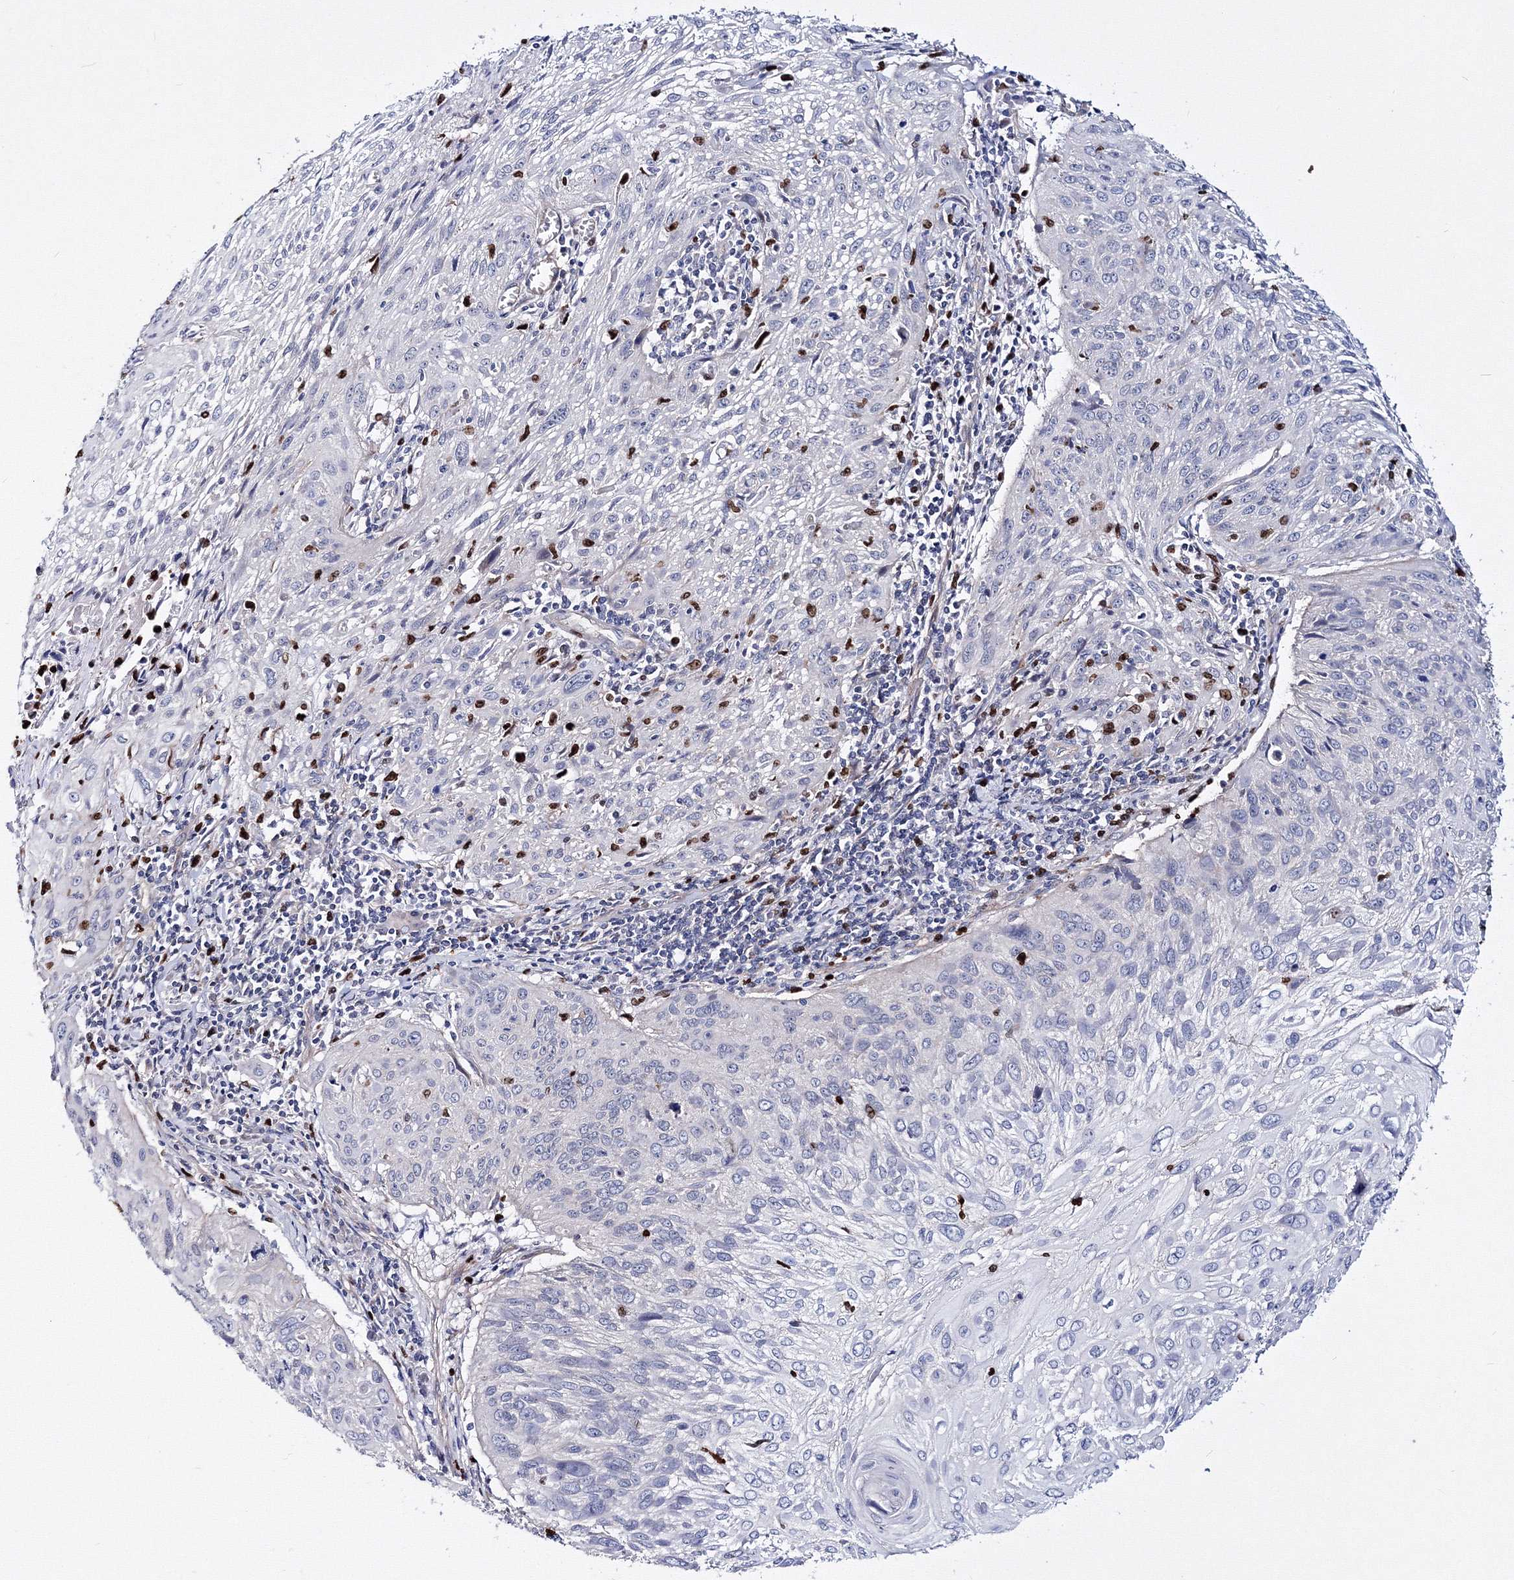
{"staining": {"intensity": "negative", "quantity": "none", "location": "none"}, "tissue": "cervical cancer", "cell_type": "Tumor cells", "image_type": "cancer", "snomed": [{"axis": "morphology", "description": "Squamous cell carcinoma, NOS"}, {"axis": "topography", "description": "Cervix"}], "caption": "Protein analysis of squamous cell carcinoma (cervical) reveals no significant positivity in tumor cells.", "gene": "C11orf52", "patient": {"sex": "female", "age": 51}}